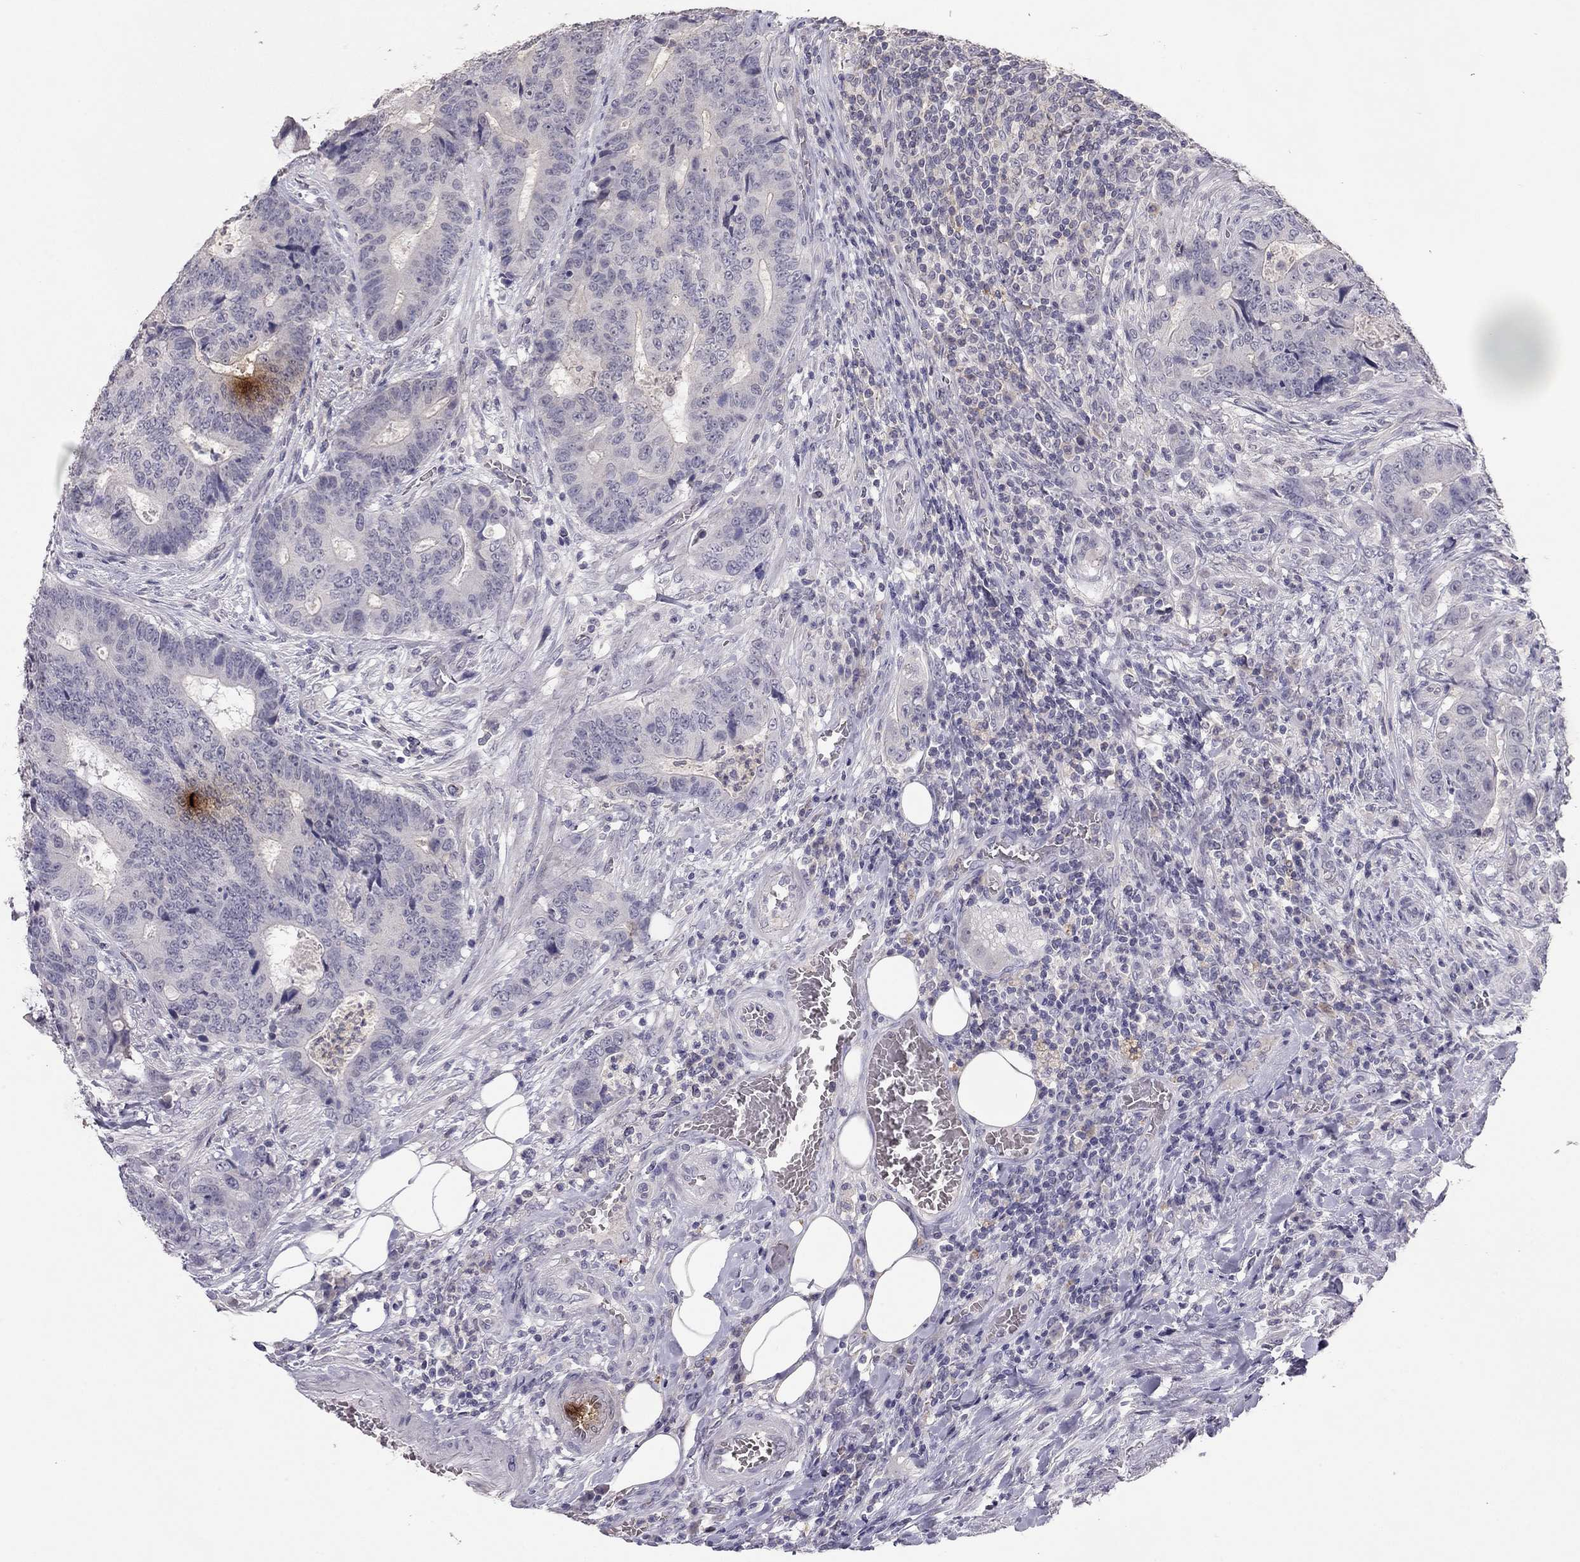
{"staining": {"intensity": "negative", "quantity": "none", "location": "none"}, "tissue": "colorectal cancer", "cell_type": "Tumor cells", "image_type": "cancer", "snomed": [{"axis": "morphology", "description": "Adenocarcinoma, NOS"}, {"axis": "topography", "description": "Colon"}], "caption": "The immunohistochemistry micrograph has no significant positivity in tumor cells of colorectal adenocarcinoma tissue.", "gene": "ADORA2A", "patient": {"sex": "female", "age": 48}}